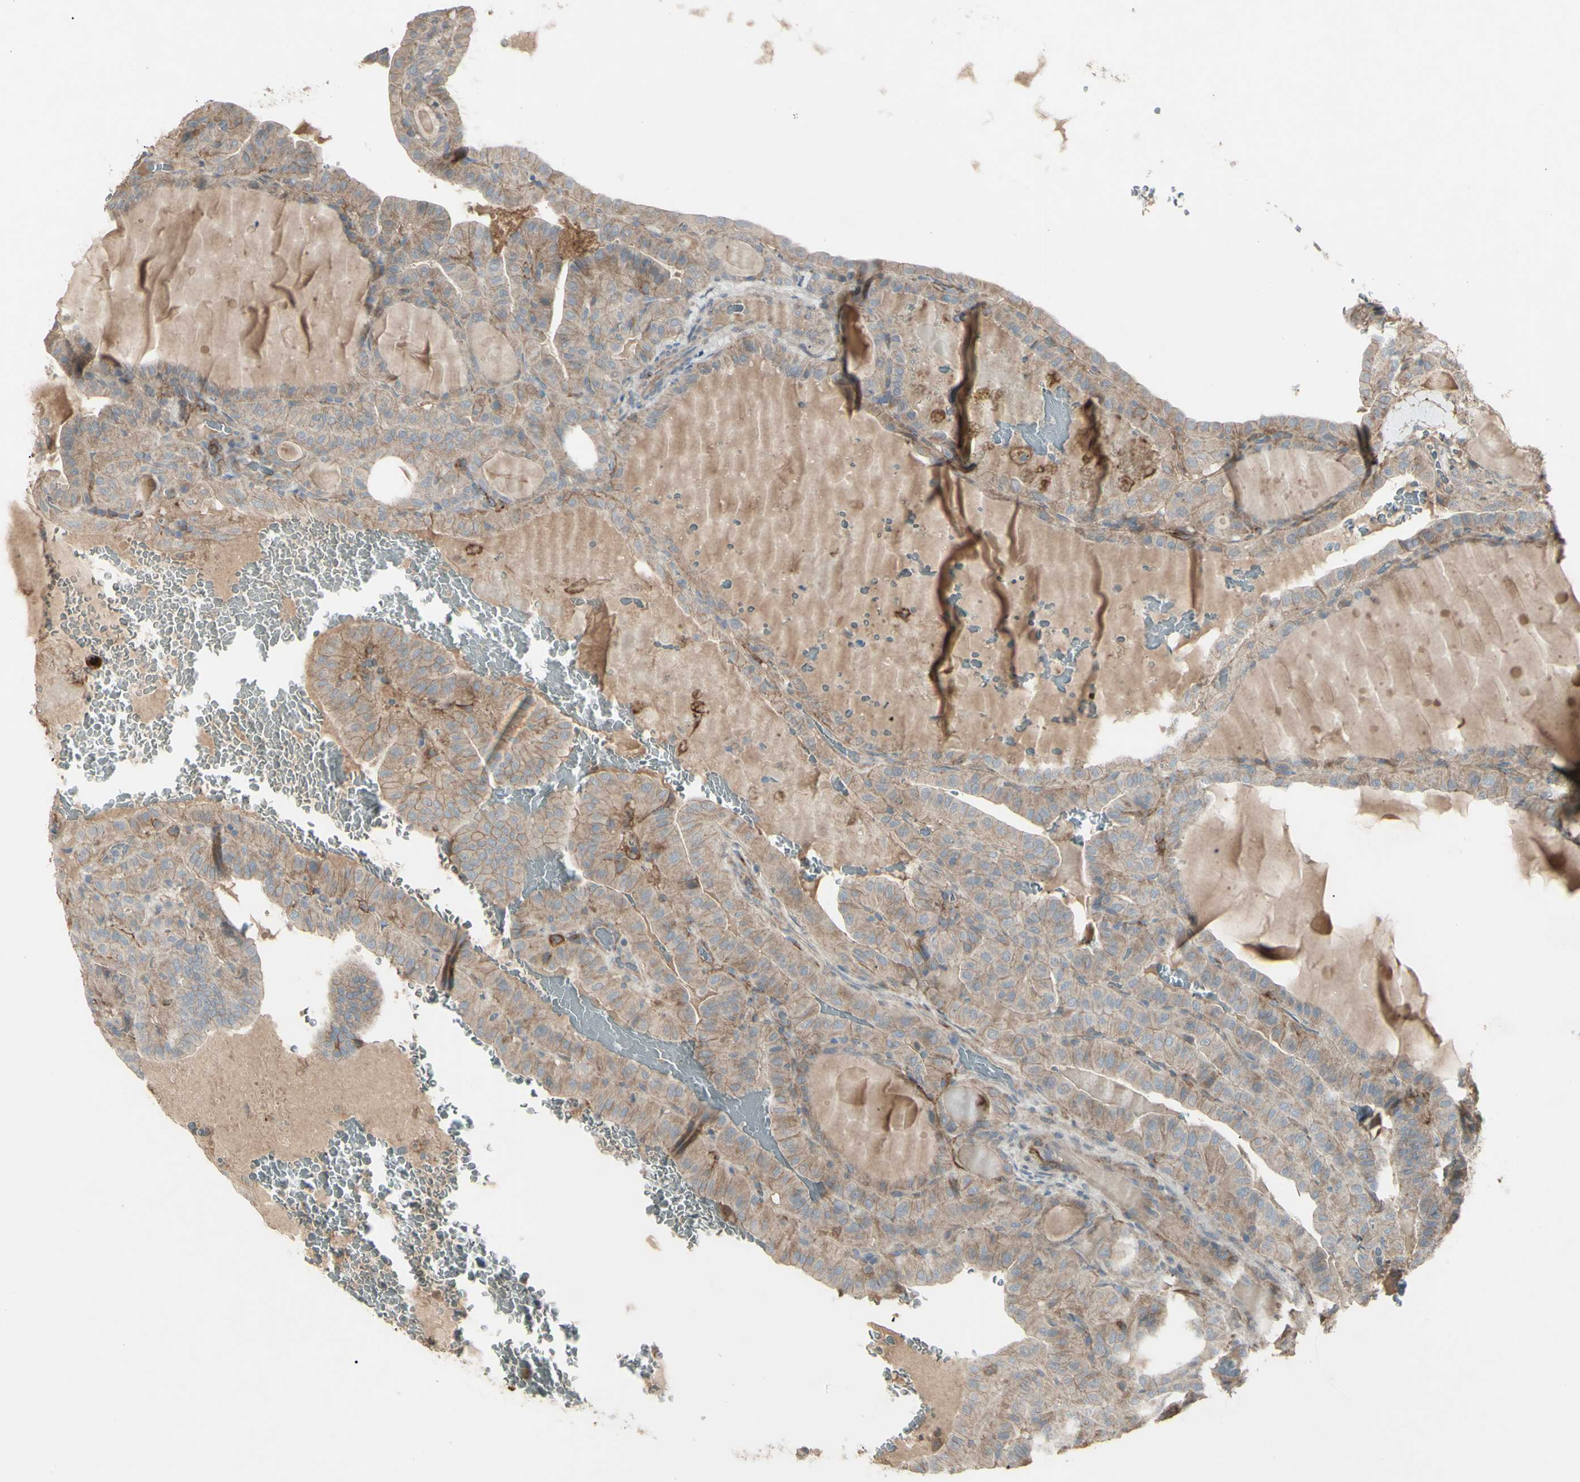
{"staining": {"intensity": "weak", "quantity": ">75%", "location": "cytoplasmic/membranous"}, "tissue": "thyroid cancer", "cell_type": "Tumor cells", "image_type": "cancer", "snomed": [{"axis": "morphology", "description": "Papillary adenocarcinoma, NOS"}, {"axis": "topography", "description": "Thyroid gland"}], "caption": "Thyroid papillary adenocarcinoma stained with a brown dye reveals weak cytoplasmic/membranous positive positivity in approximately >75% of tumor cells.", "gene": "CD276", "patient": {"sex": "male", "age": 77}}